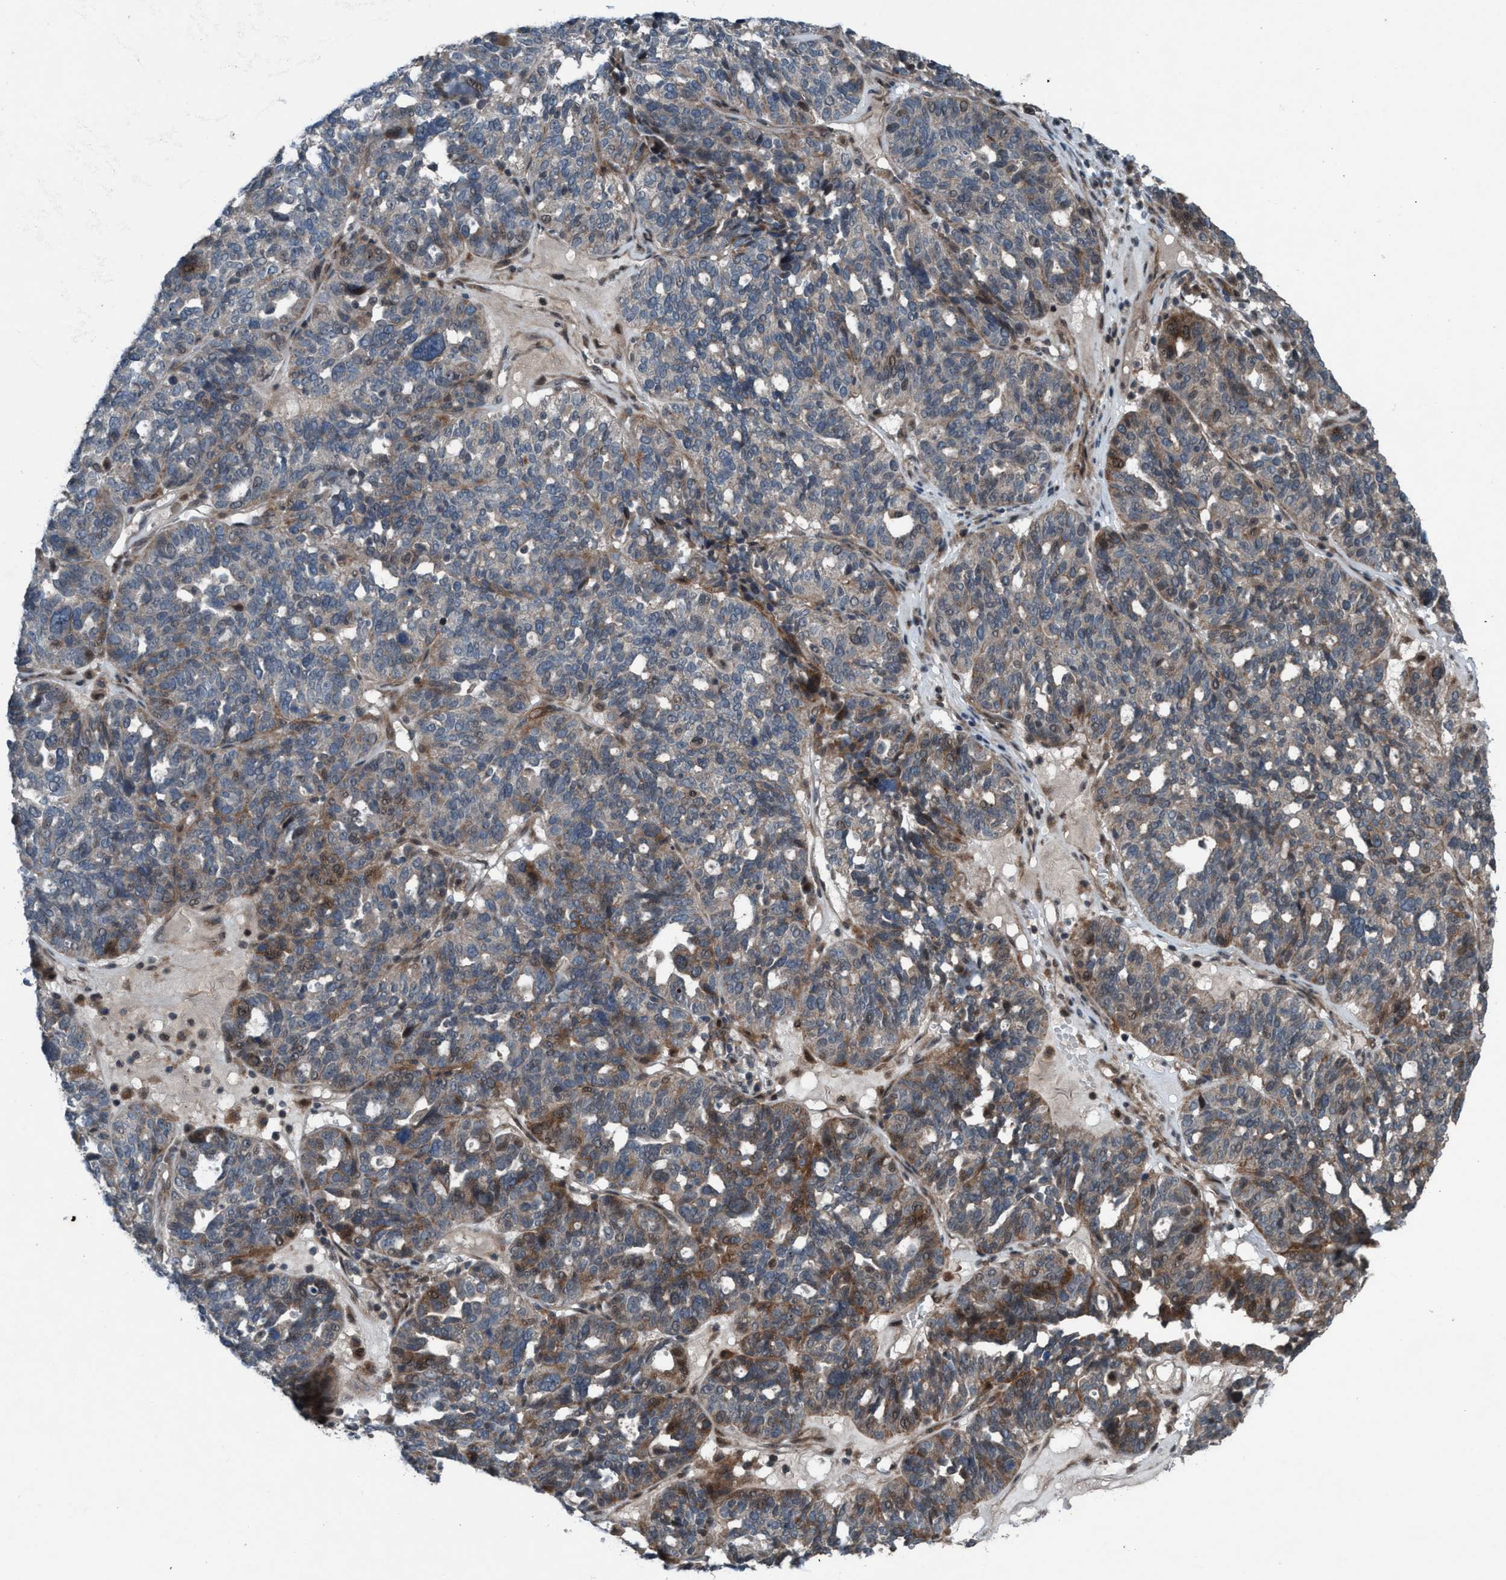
{"staining": {"intensity": "moderate", "quantity": "<25%", "location": "cytoplasmic/membranous"}, "tissue": "ovarian cancer", "cell_type": "Tumor cells", "image_type": "cancer", "snomed": [{"axis": "morphology", "description": "Cystadenocarcinoma, serous, NOS"}, {"axis": "topography", "description": "Ovary"}], "caption": "Moderate cytoplasmic/membranous staining for a protein is present in about <25% of tumor cells of serous cystadenocarcinoma (ovarian) using immunohistochemistry (IHC).", "gene": "NISCH", "patient": {"sex": "female", "age": 59}}